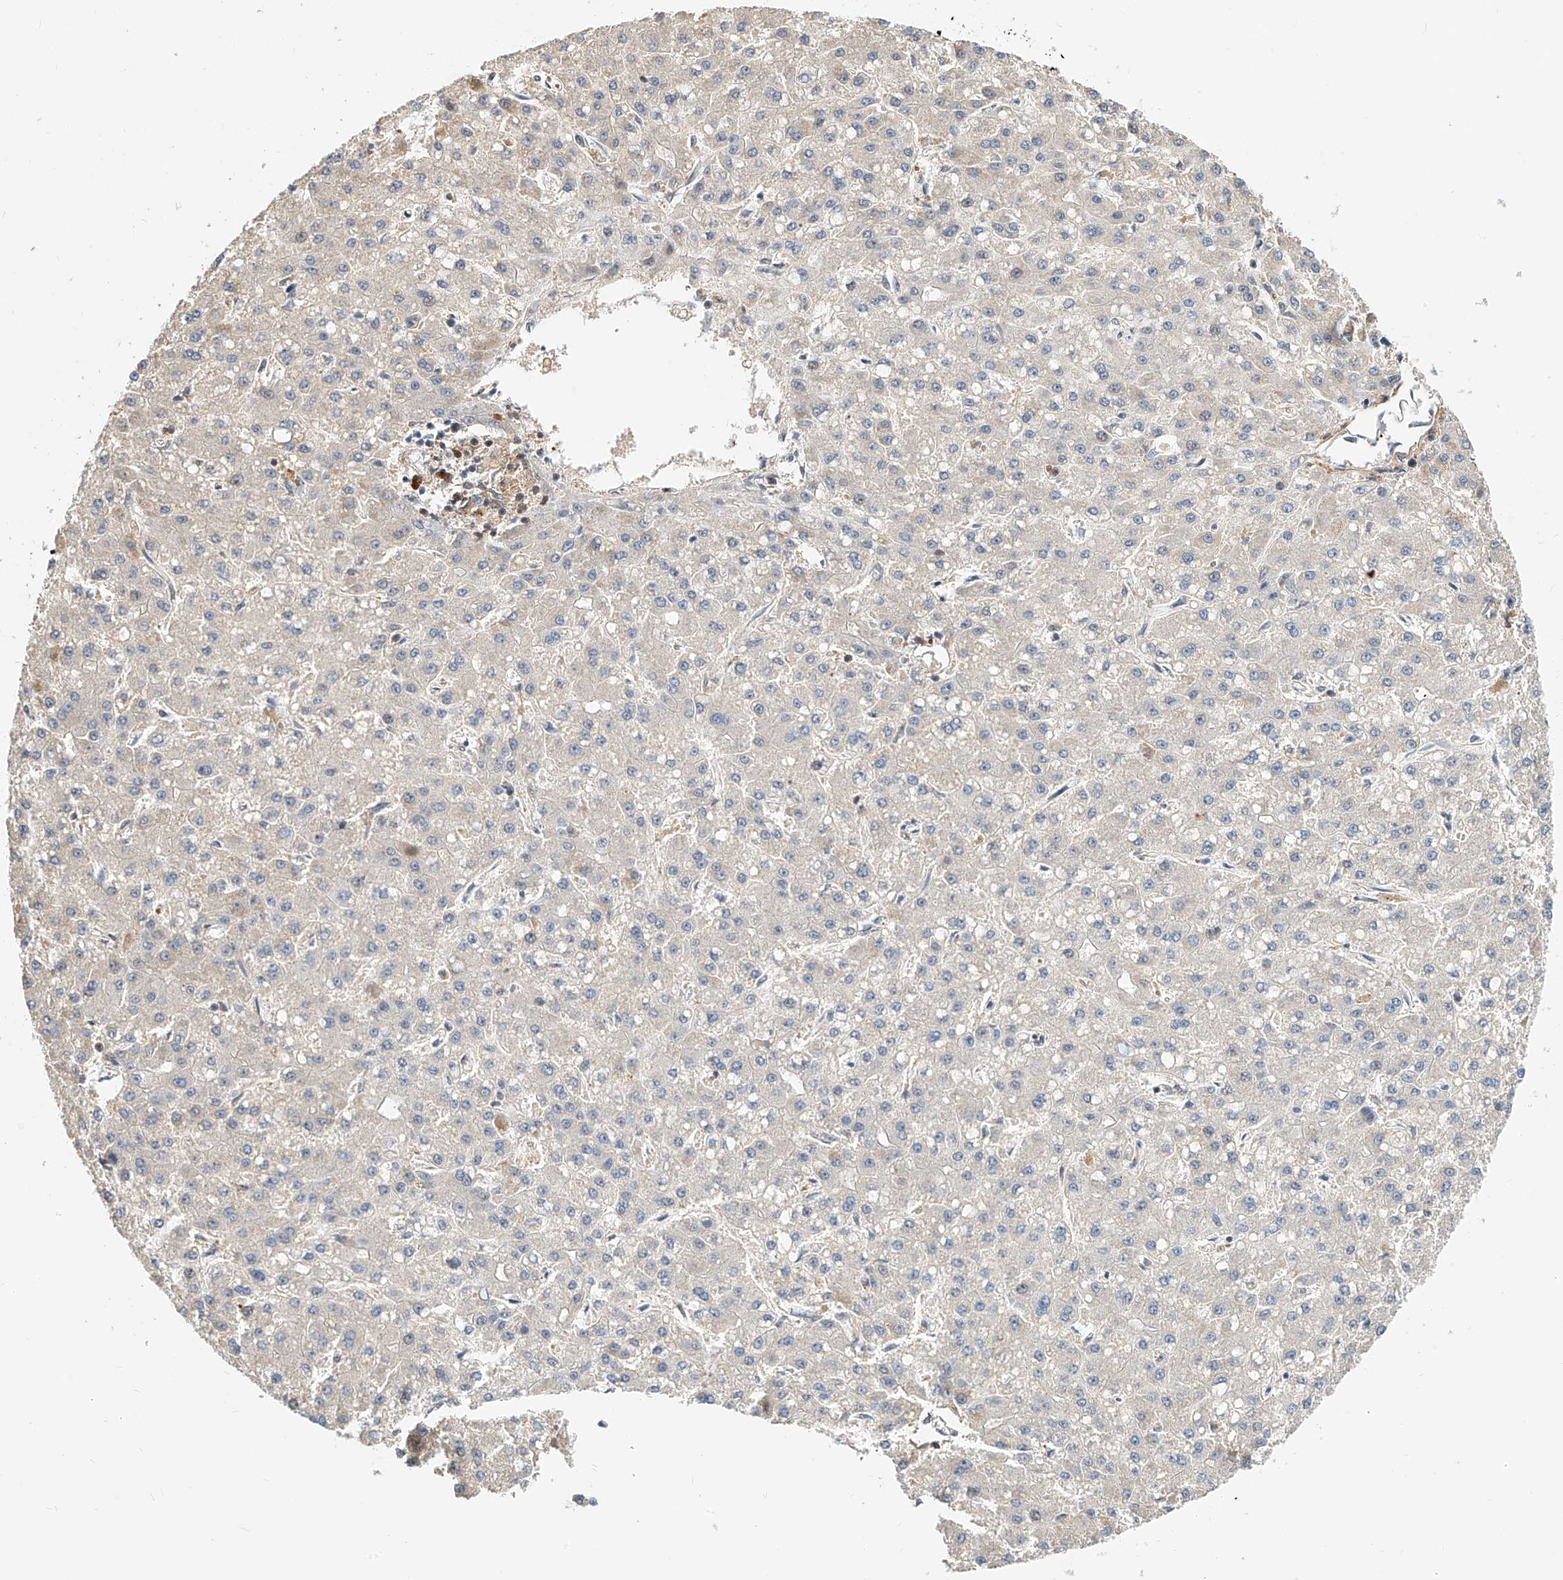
{"staining": {"intensity": "negative", "quantity": "none", "location": "none"}, "tissue": "liver cancer", "cell_type": "Tumor cells", "image_type": "cancer", "snomed": [{"axis": "morphology", "description": "Carcinoma, Hepatocellular, NOS"}, {"axis": "topography", "description": "Liver"}], "caption": "Protein analysis of liver cancer (hepatocellular carcinoma) displays no significant expression in tumor cells. (DAB immunohistochemistry (IHC), high magnification).", "gene": "MICAL1", "patient": {"sex": "male", "age": 67}}